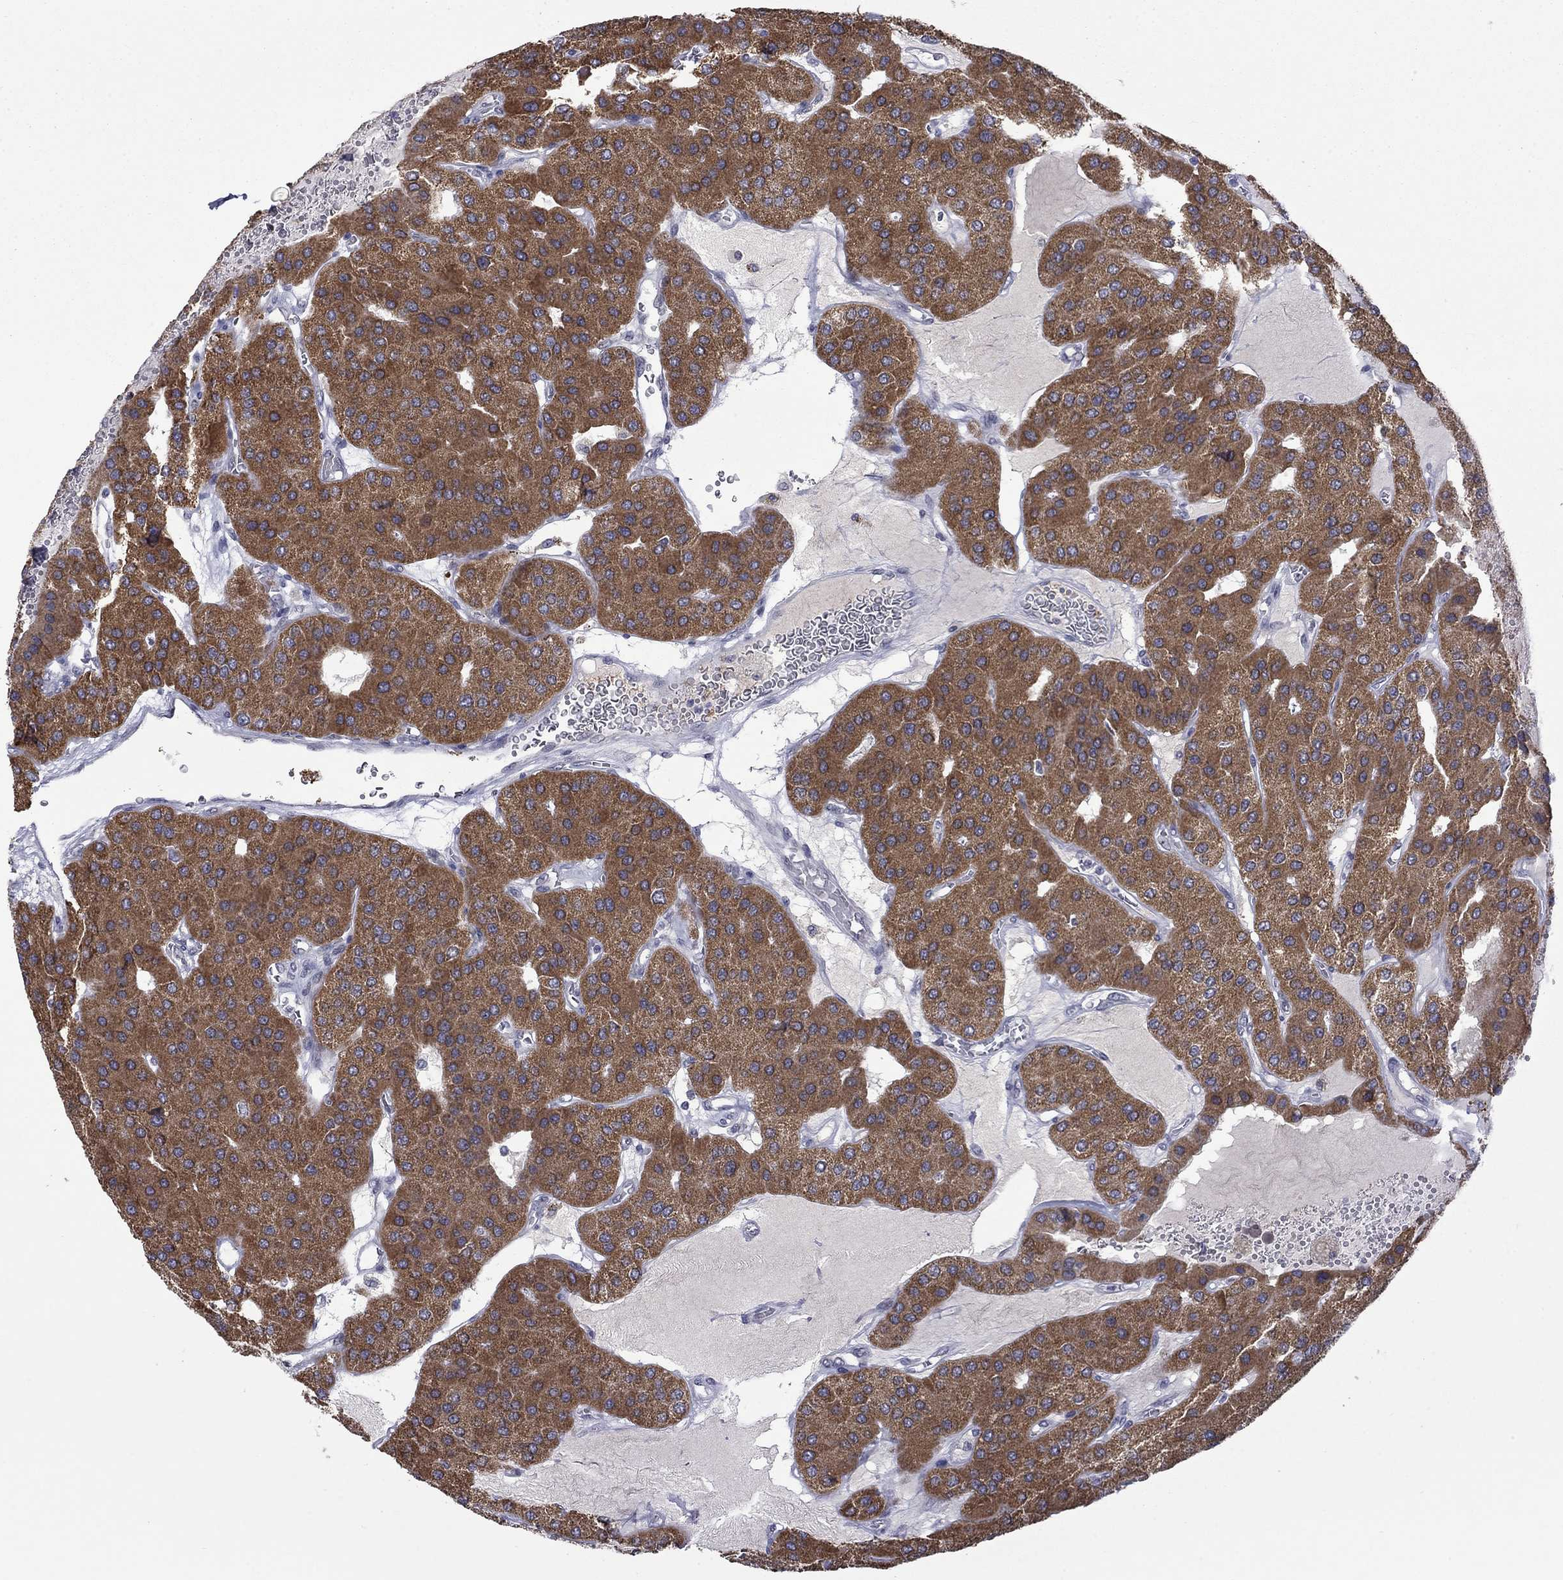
{"staining": {"intensity": "moderate", "quantity": ">75%", "location": "cytoplasmic/membranous"}, "tissue": "parathyroid gland", "cell_type": "Glandular cells", "image_type": "normal", "snomed": [{"axis": "morphology", "description": "Normal tissue, NOS"}, {"axis": "morphology", "description": "Adenoma, NOS"}, {"axis": "topography", "description": "Parathyroid gland"}], "caption": "A brown stain highlights moderate cytoplasmic/membranous staining of a protein in glandular cells of unremarkable human parathyroid gland. (brown staining indicates protein expression, while blue staining denotes nuclei).", "gene": "KCNJ16", "patient": {"sex": "female", "age": 86}}